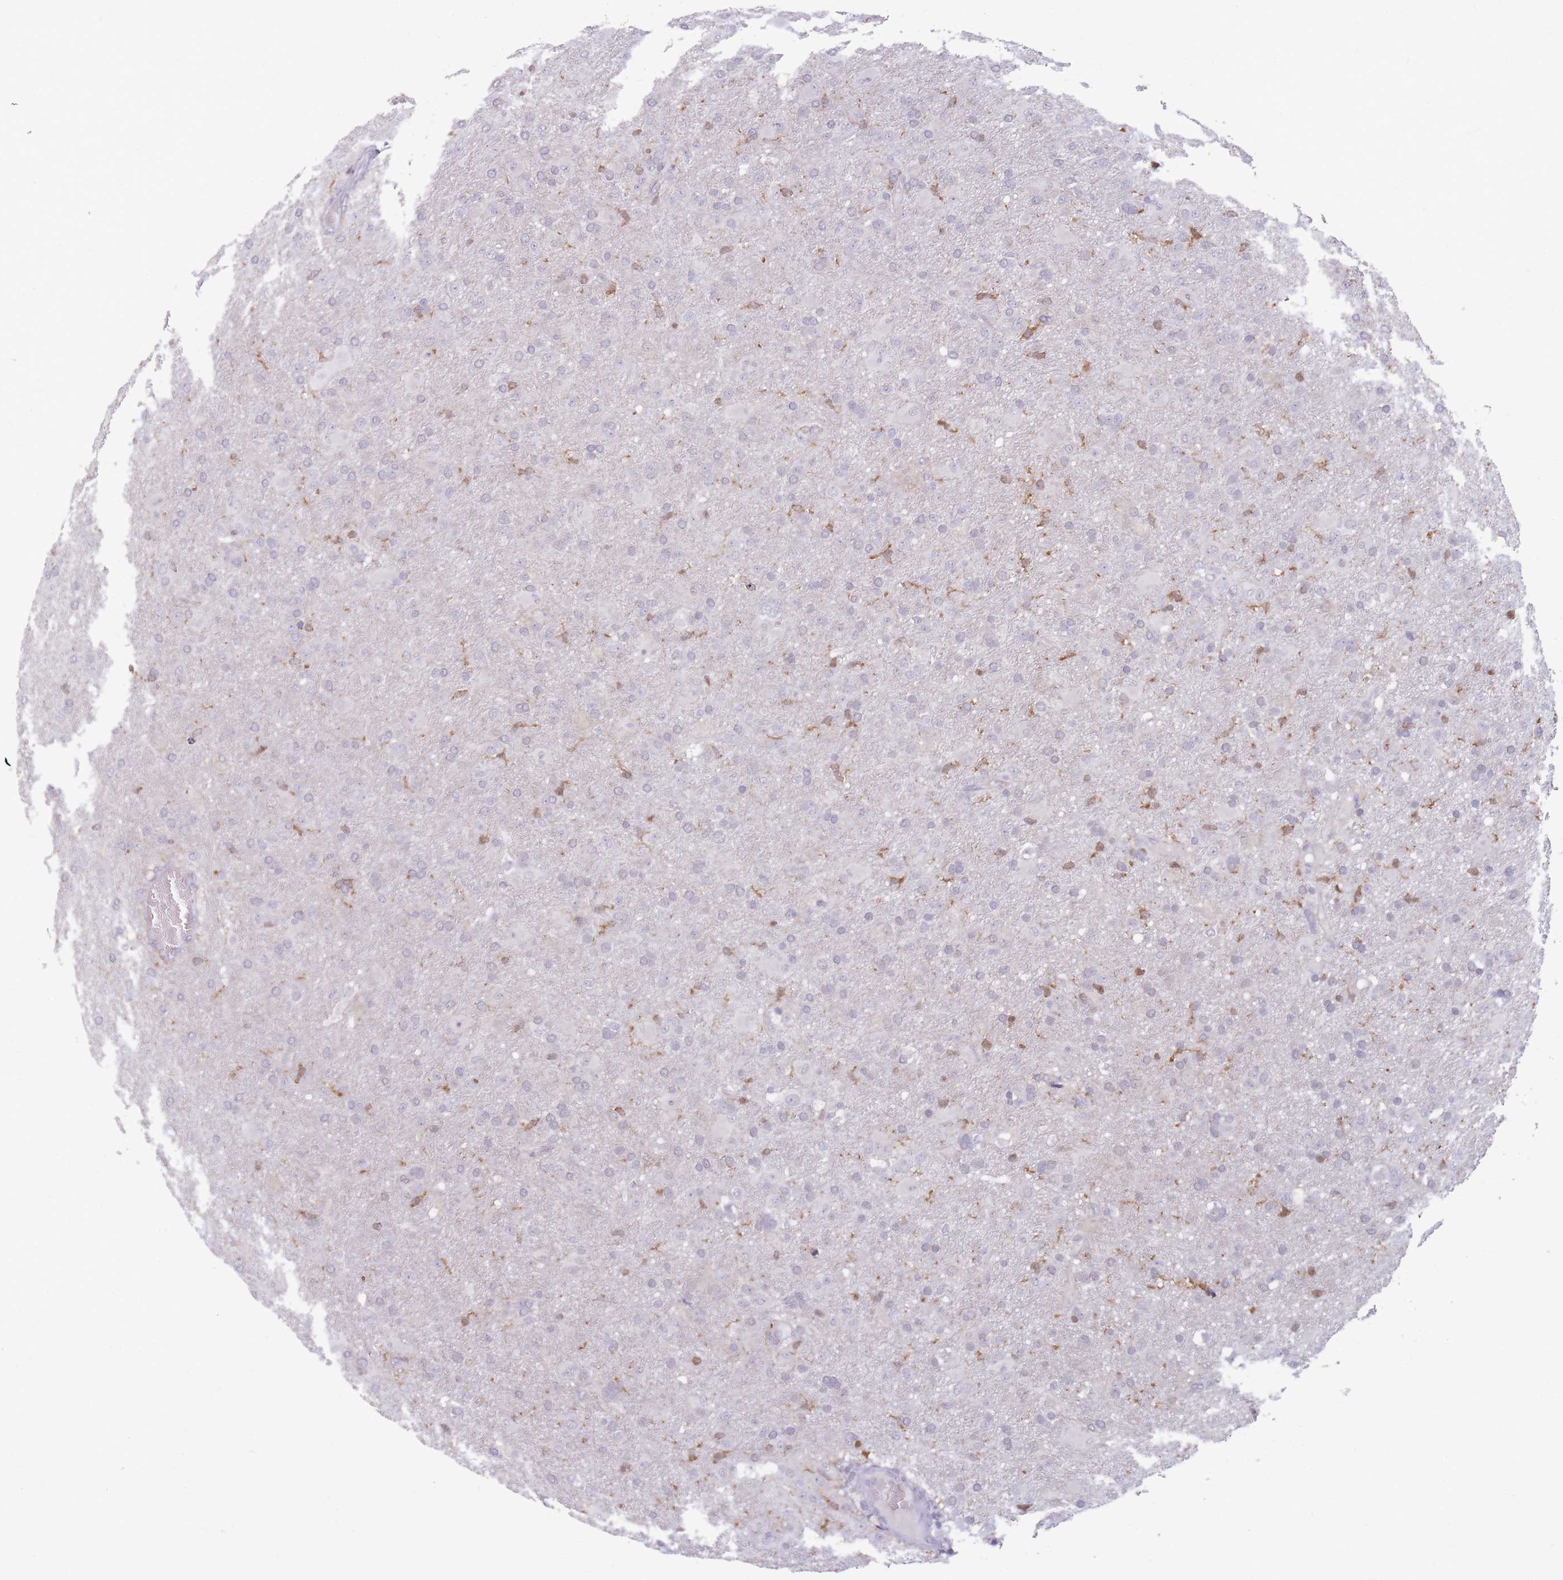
{"staining": {"intensity": "moderate", "quantity": "<25%", "location": "nuclear"}, "tissue": "glioma", "cell_type": "Tumor cells", "image_type": "cancer", "snomed": [{"axis": "morphology", "description": "Glioma, malignant, Low grade"}, {"axis": "topography", "description": "Brain"}], "caption": "The micrograph exhibits a brown stain indicating the presence of a protein in the nuclear of tumor cells in low-grade glioma (malignant).", "gene": "ARID3B", "patient": {"sex": "male", "age": 65}}